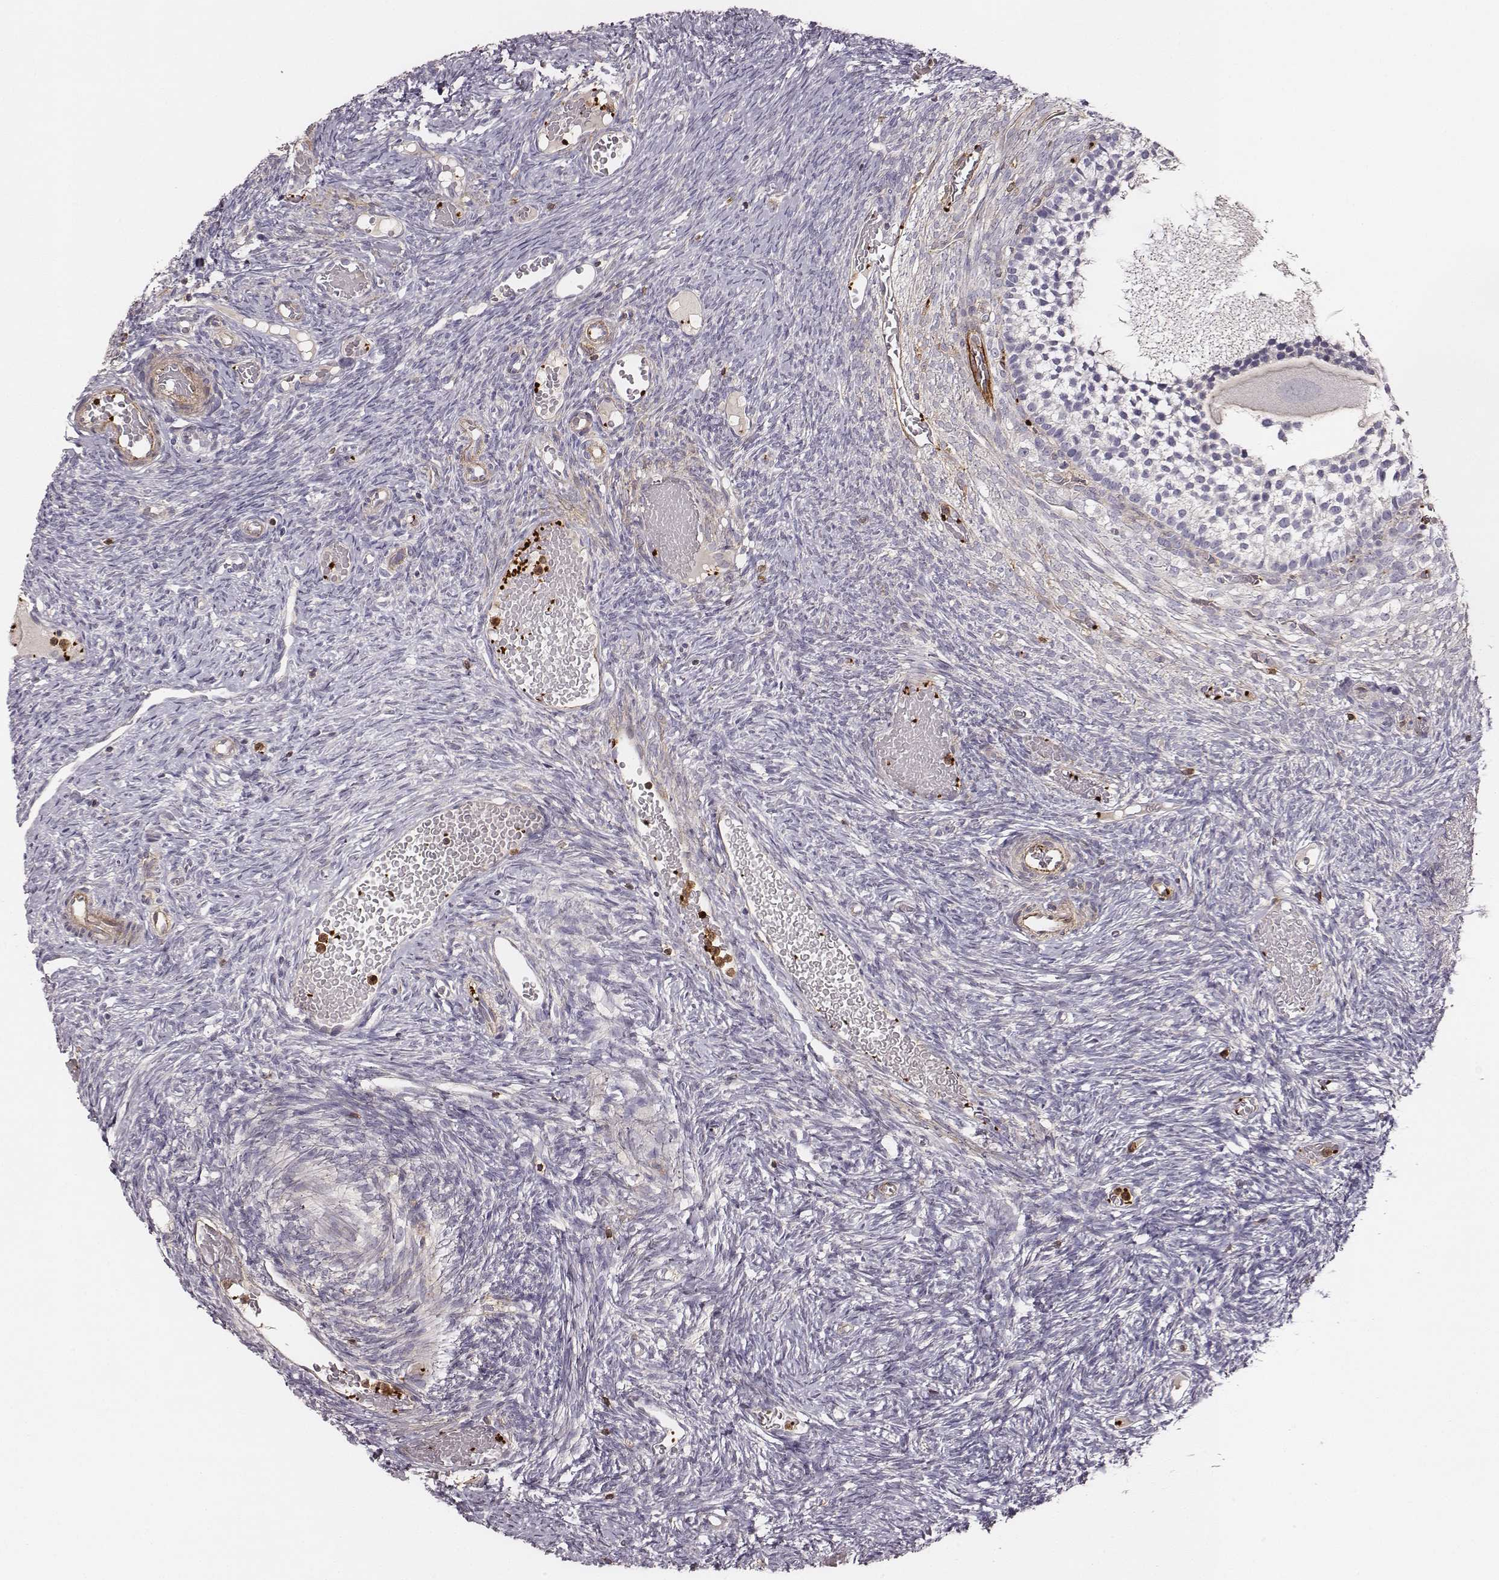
{"staining": {"intensity": "negative", "quantity": "none", "location": "none"}, "tissue": "ovary", "cell_type": "Follicle cells", "image_type": "normal", "snomed": [{"axis": "morphology", "description": "Normal tissue, NOS"}, {"axis": "topography", "description": "Ovary"}], "caption": "High power microscopy image of an immunohistochemistry (IHC) histopathology image of normal ovary, revealing no significant staining in follicle cells.", "gene": "ZYX", "patient": {"sex": "female", "age": 39}}